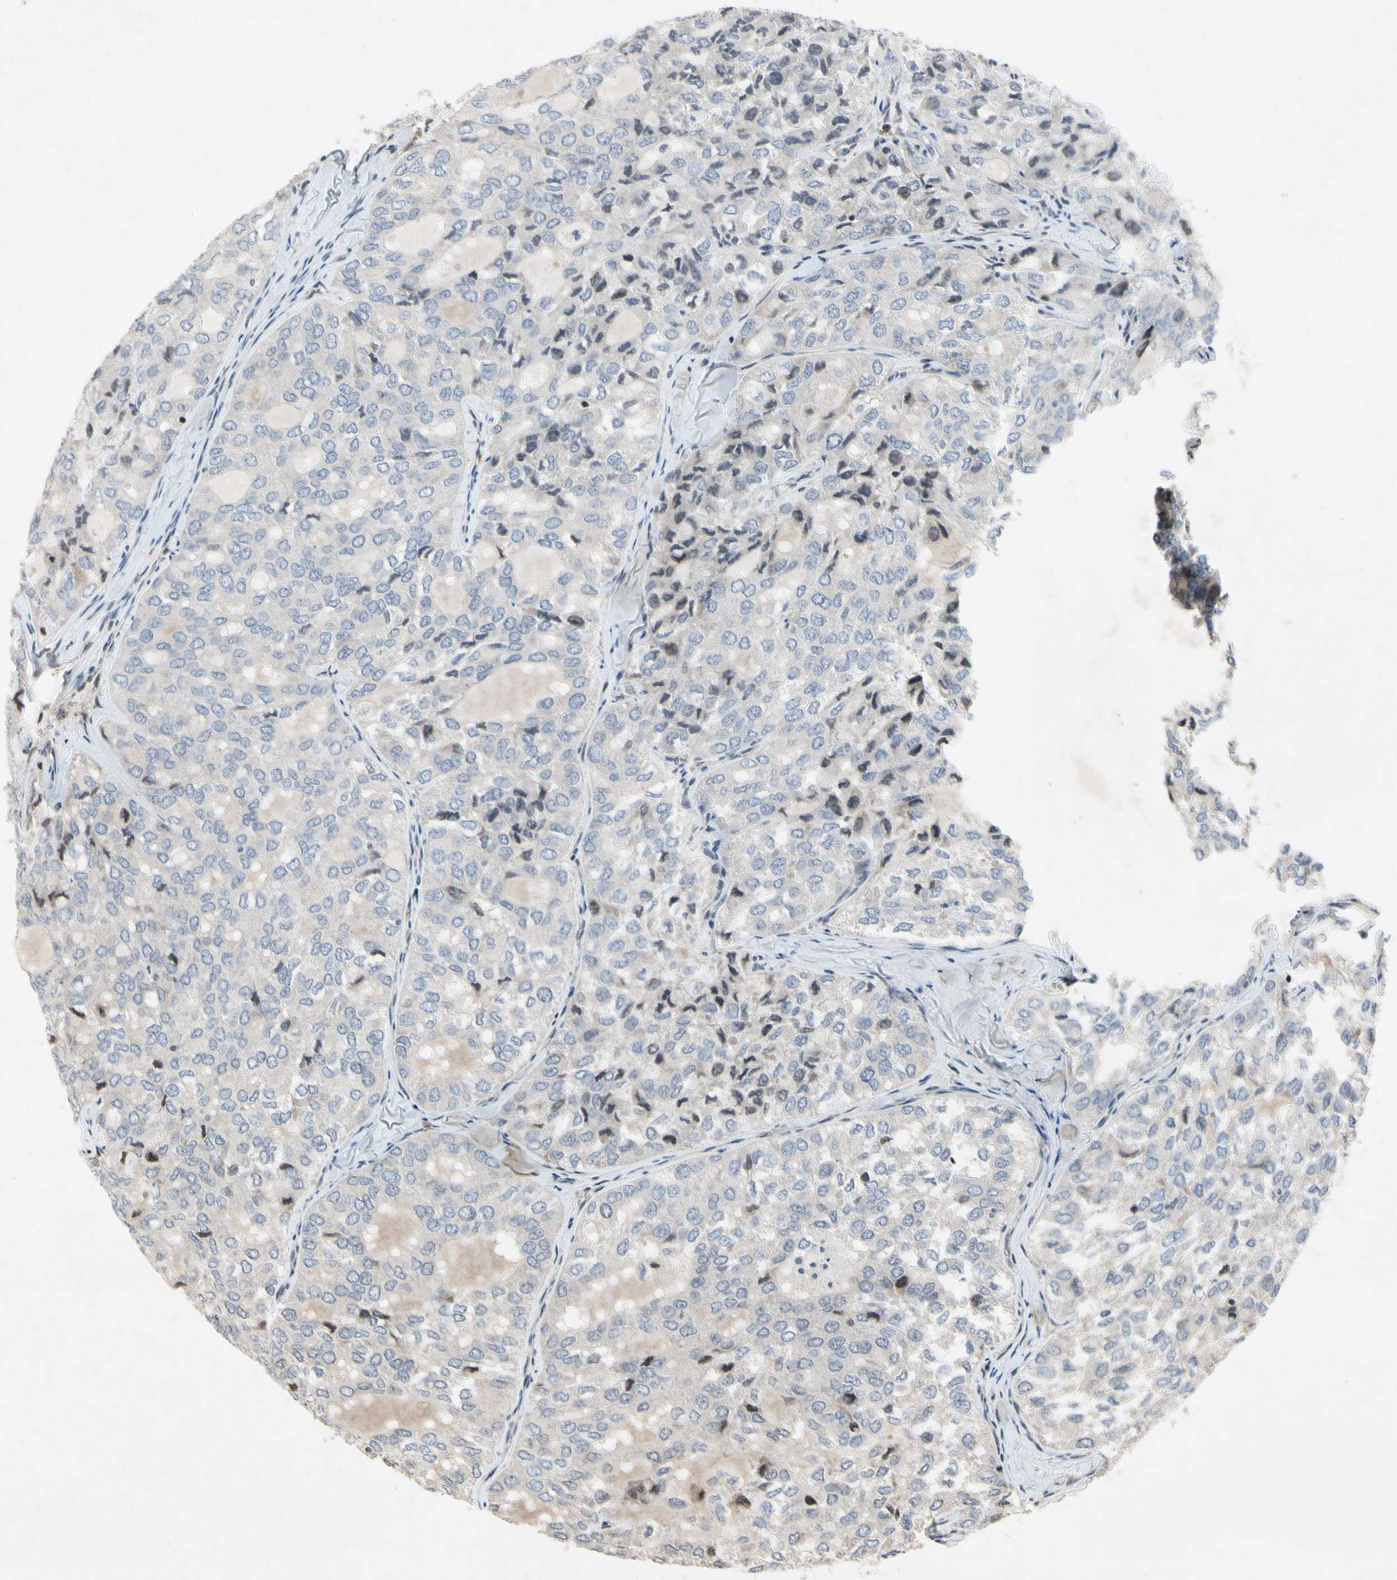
{"staining": {"intensity": "negative", "quantity": "none", "location": "none"}, "tissue": "thyroid cancer", "cell_type": "Tumor cells", "image_type": "cancer", "snomed": [{"axis": "morphology", "description": "Follicular adenoma carcinoma, NOS"}, {"axis": "topography", "description": "Thyroid gland"}], "caption": "IHC photomicrograph of human thyroid cancer (follicular adenoma carcinoma) stained for a protein (brown), which reveals no expression in tumor cells.", "gene": "ARG1", "patient": {"sex": "male", "age": 75}}